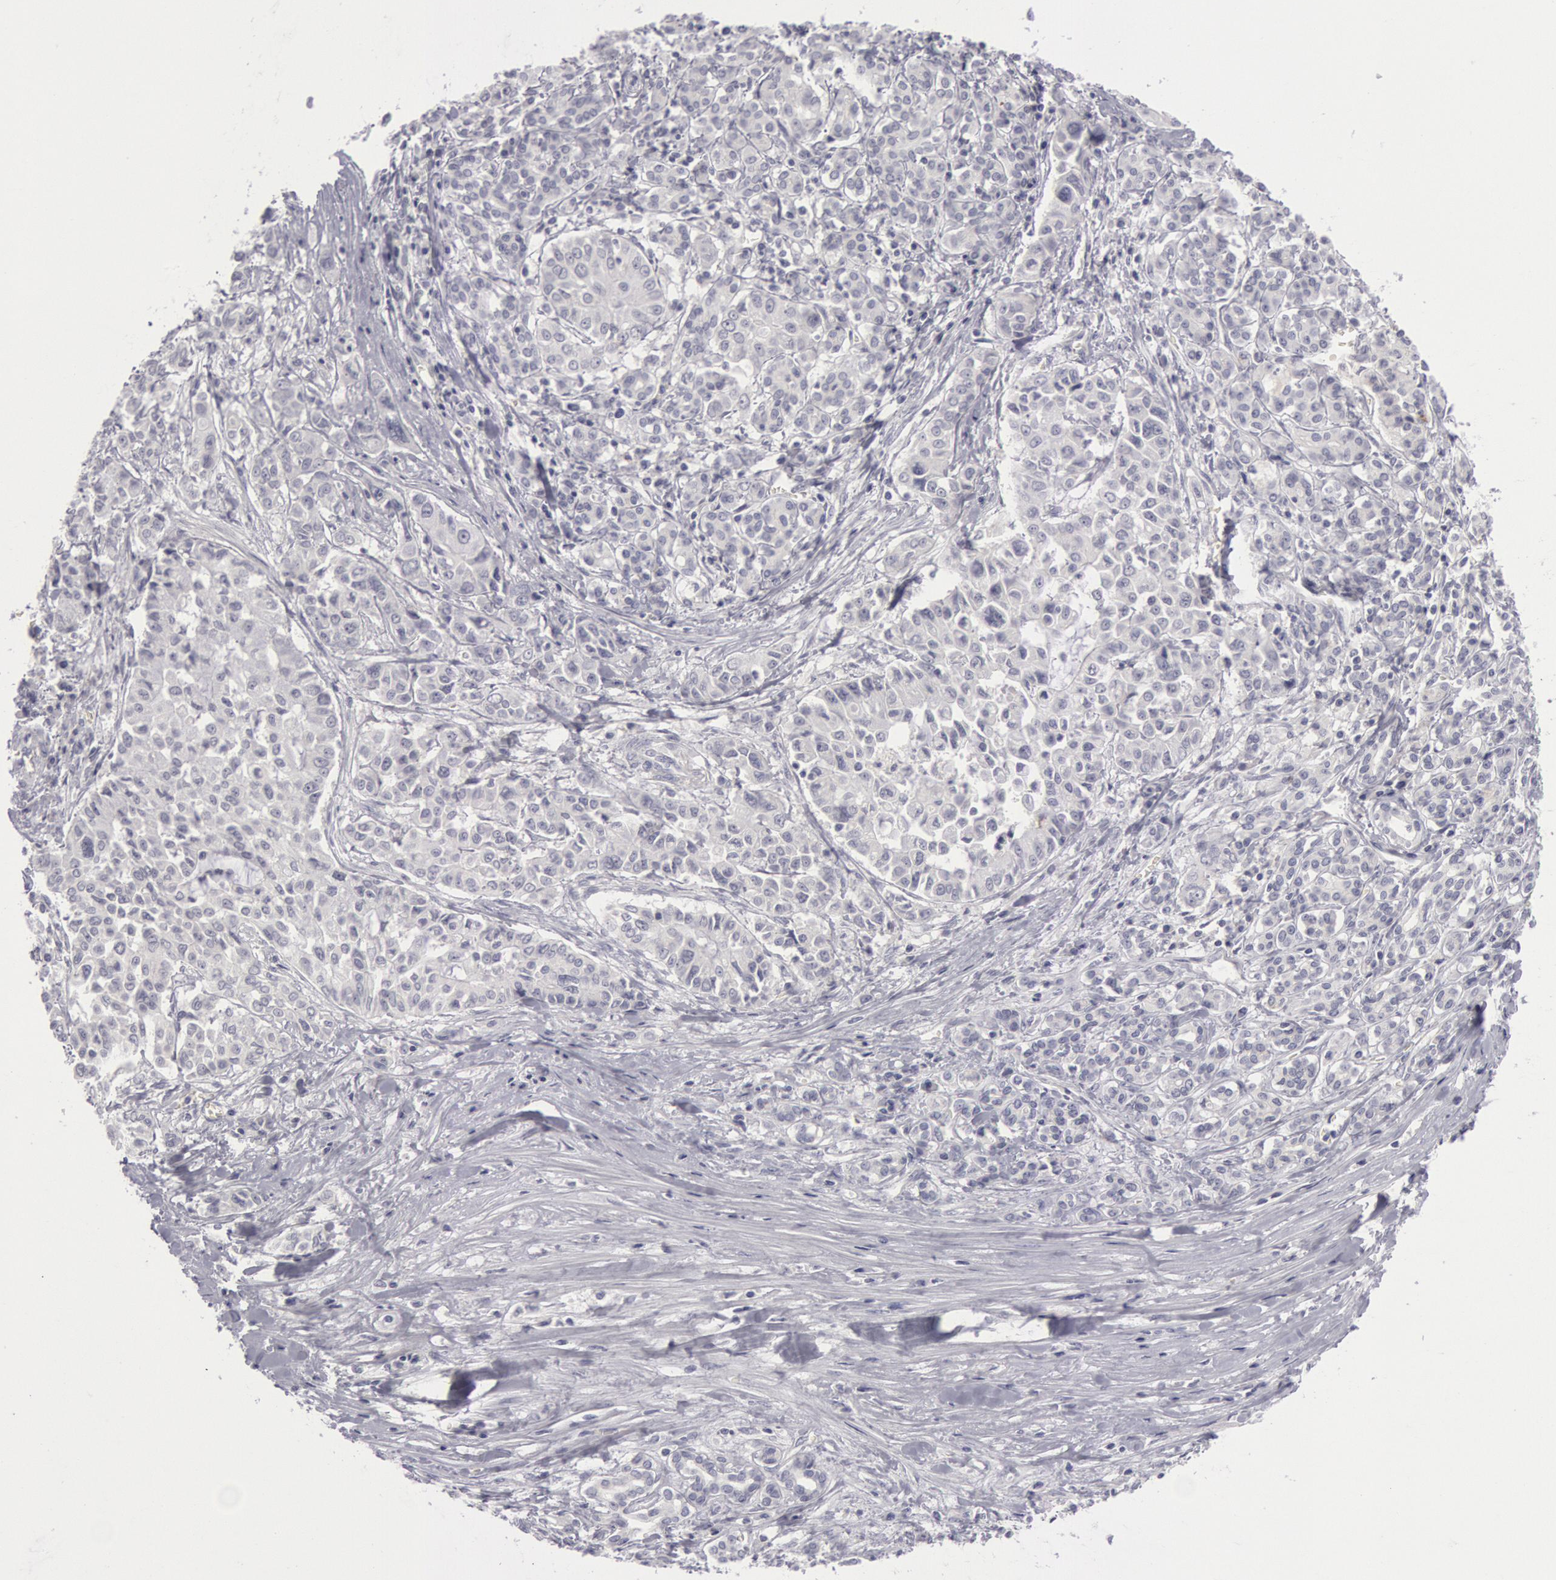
{"staining": {"intensity": "negative", "quantity": "none", "location": "none"}, "tissue": "pancreatic cancer", "cell_type": "Tumor cells", "image_type": "cancer", "snomed": [{"axis": "morphology", "description": "Adenocarcinoma, NOS"}, {"axis": "topography", "description": "Pancreas"}], "caption": "Immunohistochemistry (IHC) micrograph of neoplastic tissue: pancreatic adenocarcinoma stained with DAB exhibits no significant protein staining in tumor cells.", "gene": "KRT16", "patient": {"sex": "female", "age": 52}}